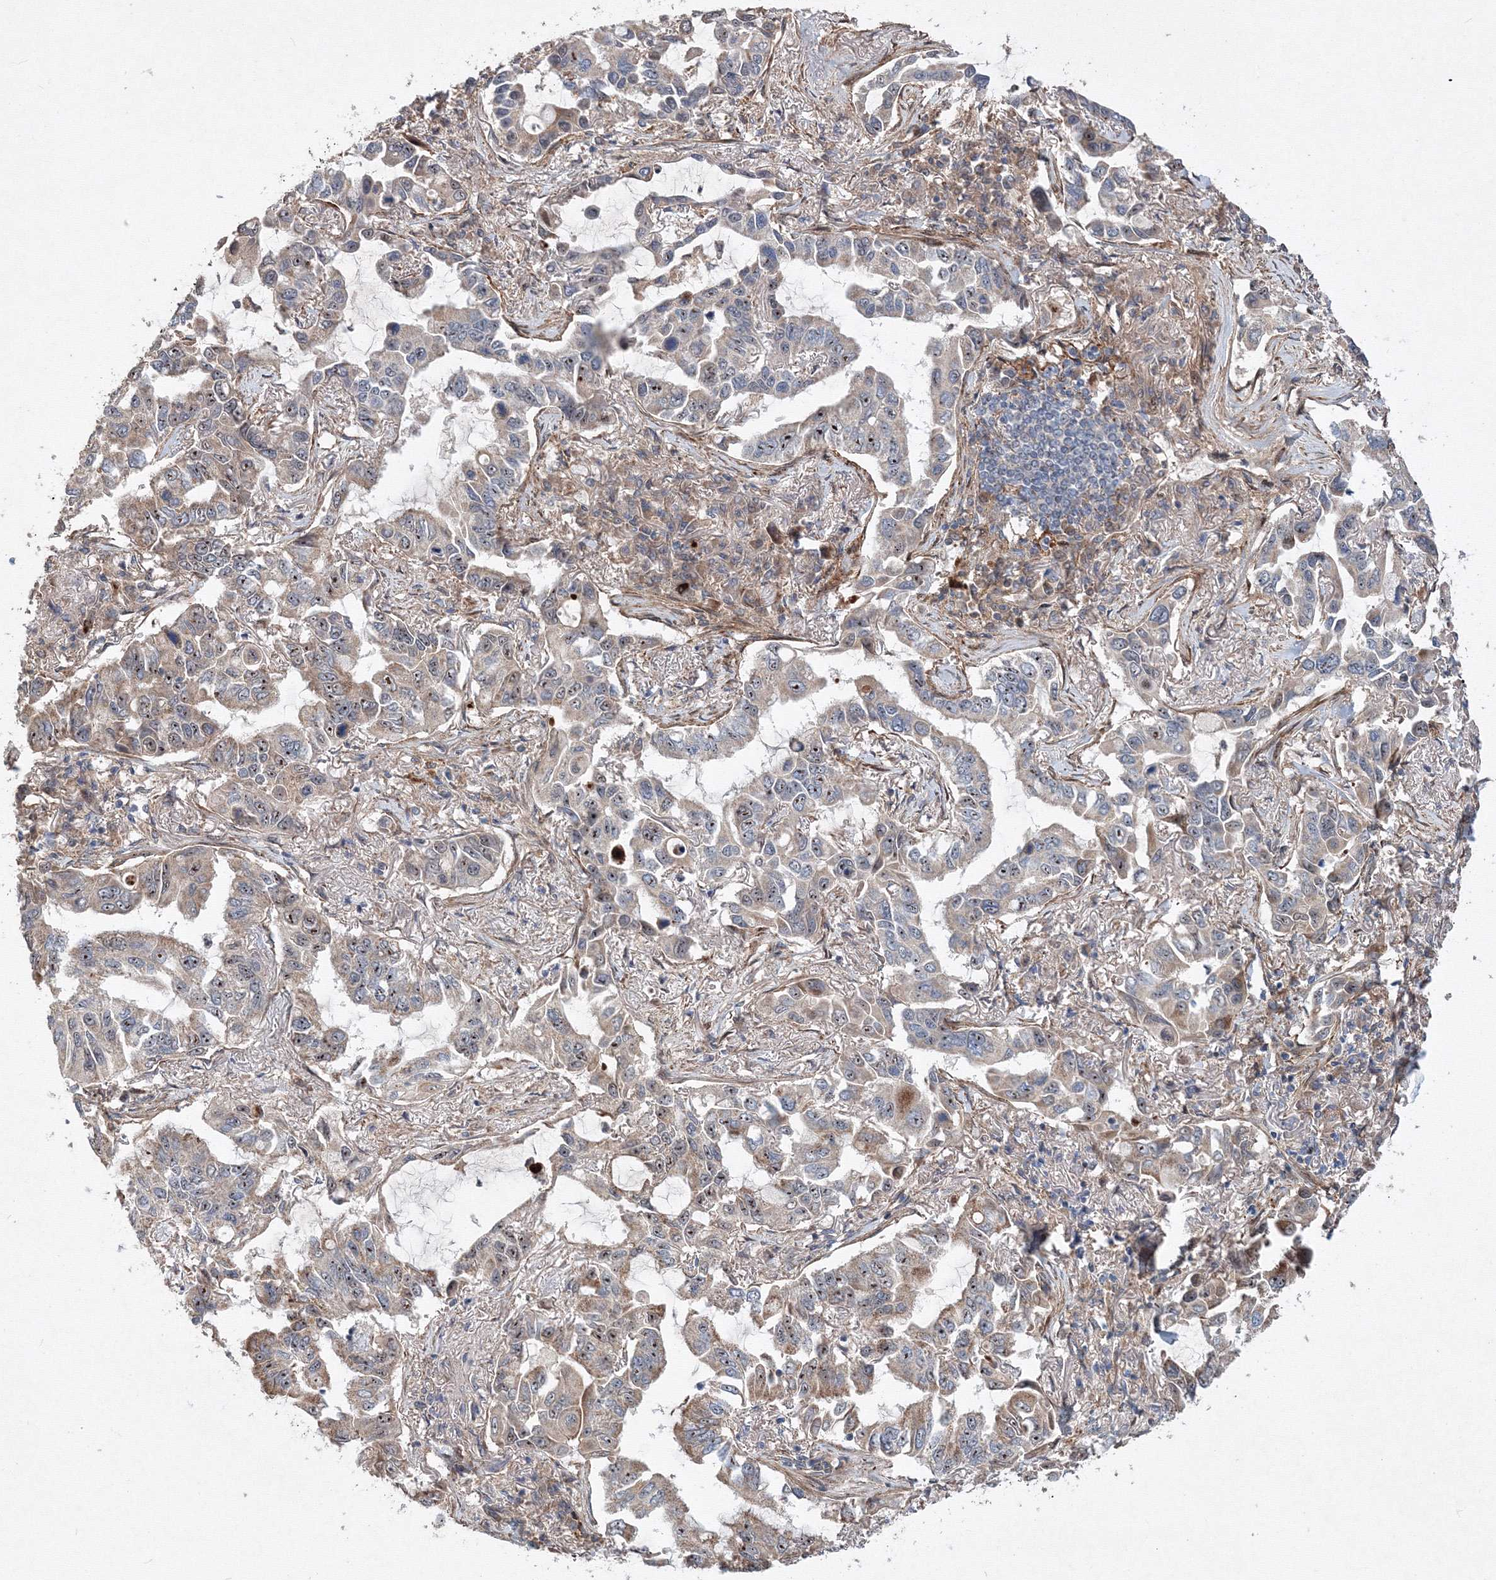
{"staining": {"intensity": "moderate", "quantity": "<25%", "location": "cytoplasmic/membranous,nuclear"}, "tissue": "lung cancer", "cell_type": "Tumor cells", "image_type": "cancer", "snomed": [{"axis": "morphology", "description": "Adenocarcinoma, NOS"}, {"axis": "topography", "description": "Lung"}], "caption": "Immunohistochemical staining of lung cancer displays low levels of moderate cytoplasmic/membranous and nuclear protein staining in approximately <25% of tumor cells. (DAB (3,3'-diaminobenzidine) = brown stain, brightfield microscopy at high magnification).", "gene": "ANKAR", "patient": {"sex": "male", "age": 64}}